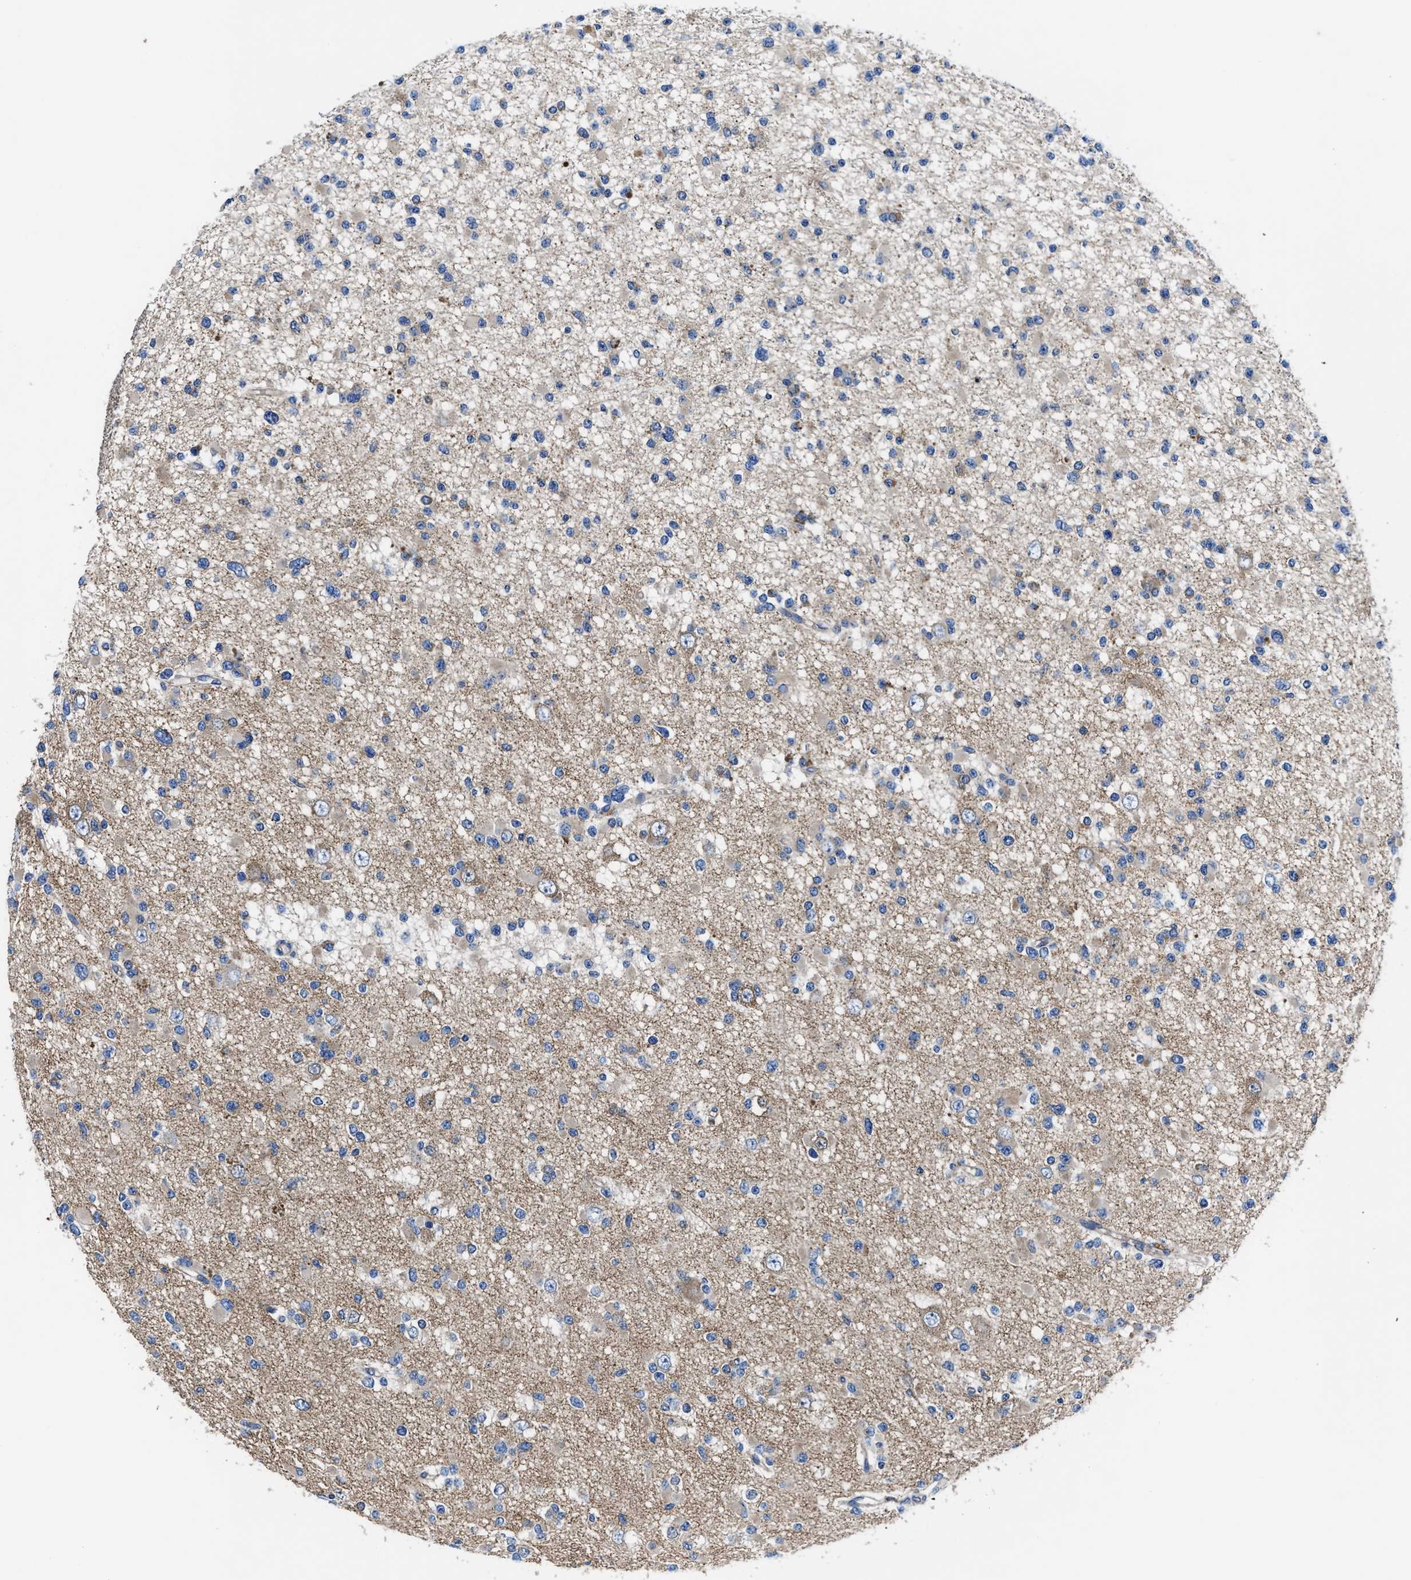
{"staining": {"intensity": "weak", "quantity": "25%-75%", "location": "cytoplasmic/membranous"}, "tissue": "glioma", "cell_type": "Tumor cells", "image_type": "cancer", "snomed": [{"axis": "morphology", "description": "Glioma, malignant, Low grade"}, {"axis": "topography", "description": "Brain"}], "caption": "The image exhibits immunohistochemical staining of glioma. There is weak cytoplasmic/membranous expression is present in approximately 25%-75% of tumor cells.", "gene": "PHLPP1", "patient": {"sex": "female", "age": 22}}